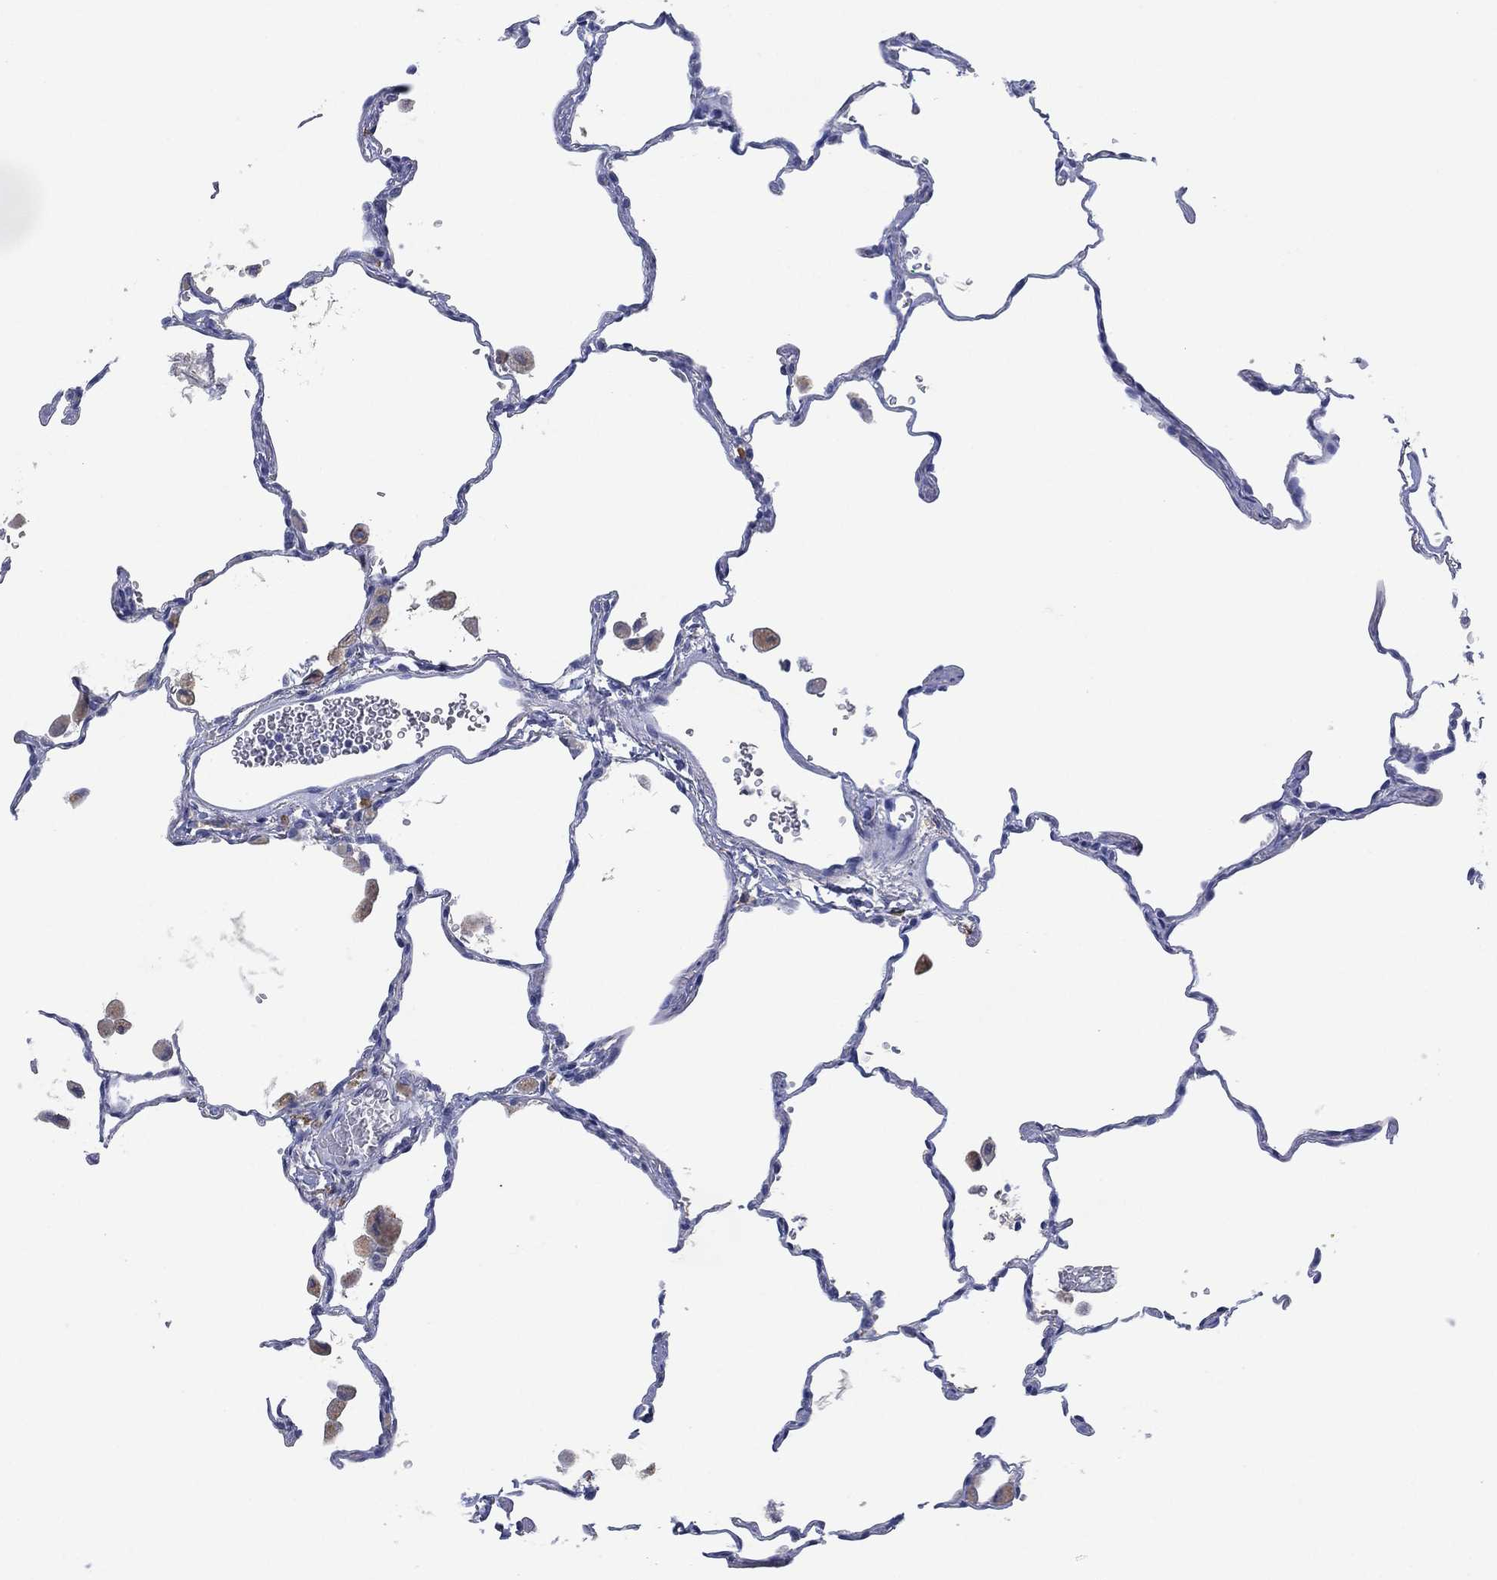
{"staining": {"intensity": "negative", "quantity": "none", "location": "none"}, "tissue": "lung", "cell_type": "Alveolar cells", "image_type": "normal", "snomed": [{"axis": "morphology", "description": "Normal tissue, NOS"}, {"axis": "topography", "description": "Lung"}], "caption": "The histopathology image demonstrates no significant expression in alveolar cells of lung. (Brightfield microscopy of DAB (3,3'-diaminobenzidine) immunohistochemistry at high magnification).", "gene": "FSCN2", "patient": {"sex": "female", "age": 47}}